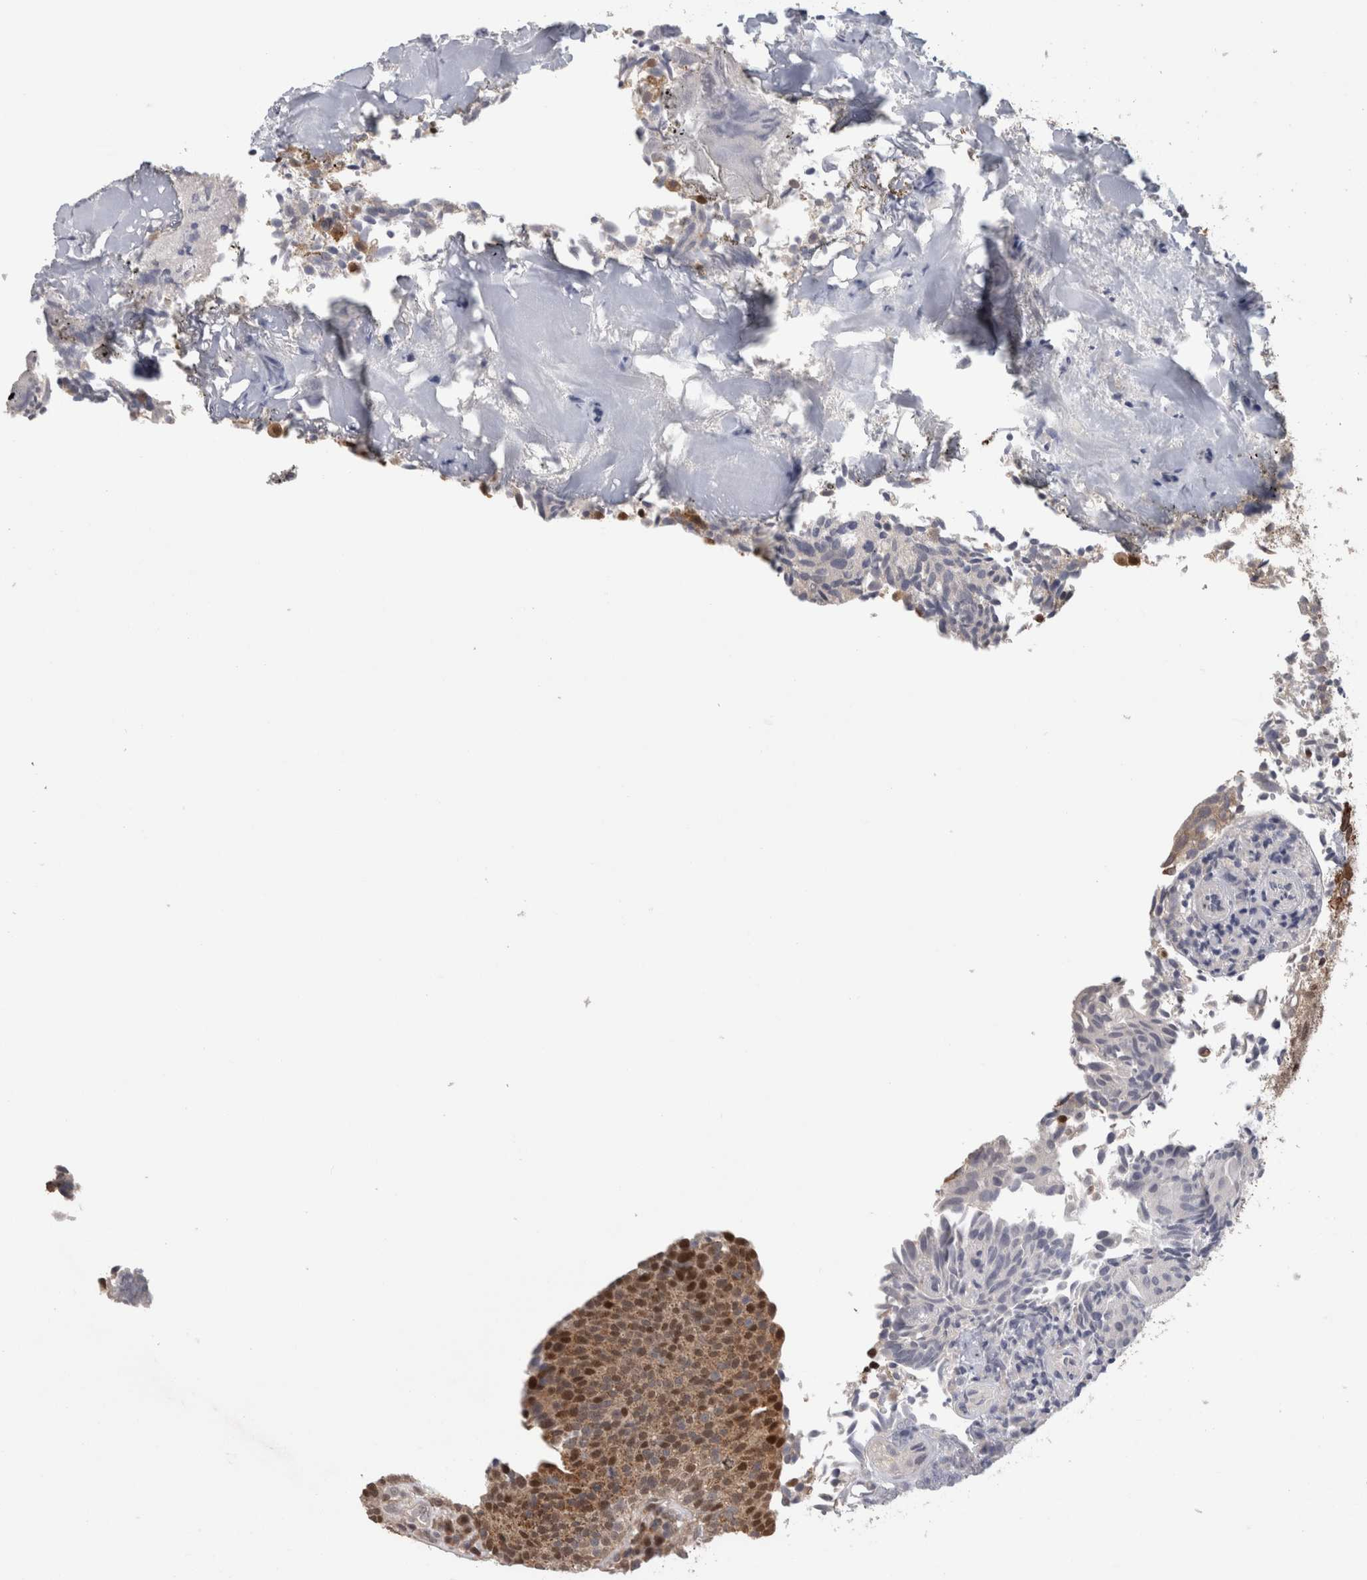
{"staining": {"intensity": "strong", "quantity": "25%-75%", "location": "cytoplasmic/membranous,nuclear"}, "tissue": "urothelial cancer", "cell_type": "Tumor cells", "image_type": "cancer", "snomed": [{"axis": "morphology", "description": "Urothelial carcinoma, Low grade"}, {"axis": "topography", "description": "Urinary bladder"}], "caption": "This photomicrograph shows immunohistochemistry (IHC) staining of human urothelial cancer, with high strong cytoplasmic/membranous and nuclear positivity in approximately 25%-75% of tumor cells.", "gene": "PIGP", "patient": {"sex": "male", "age": 86}}